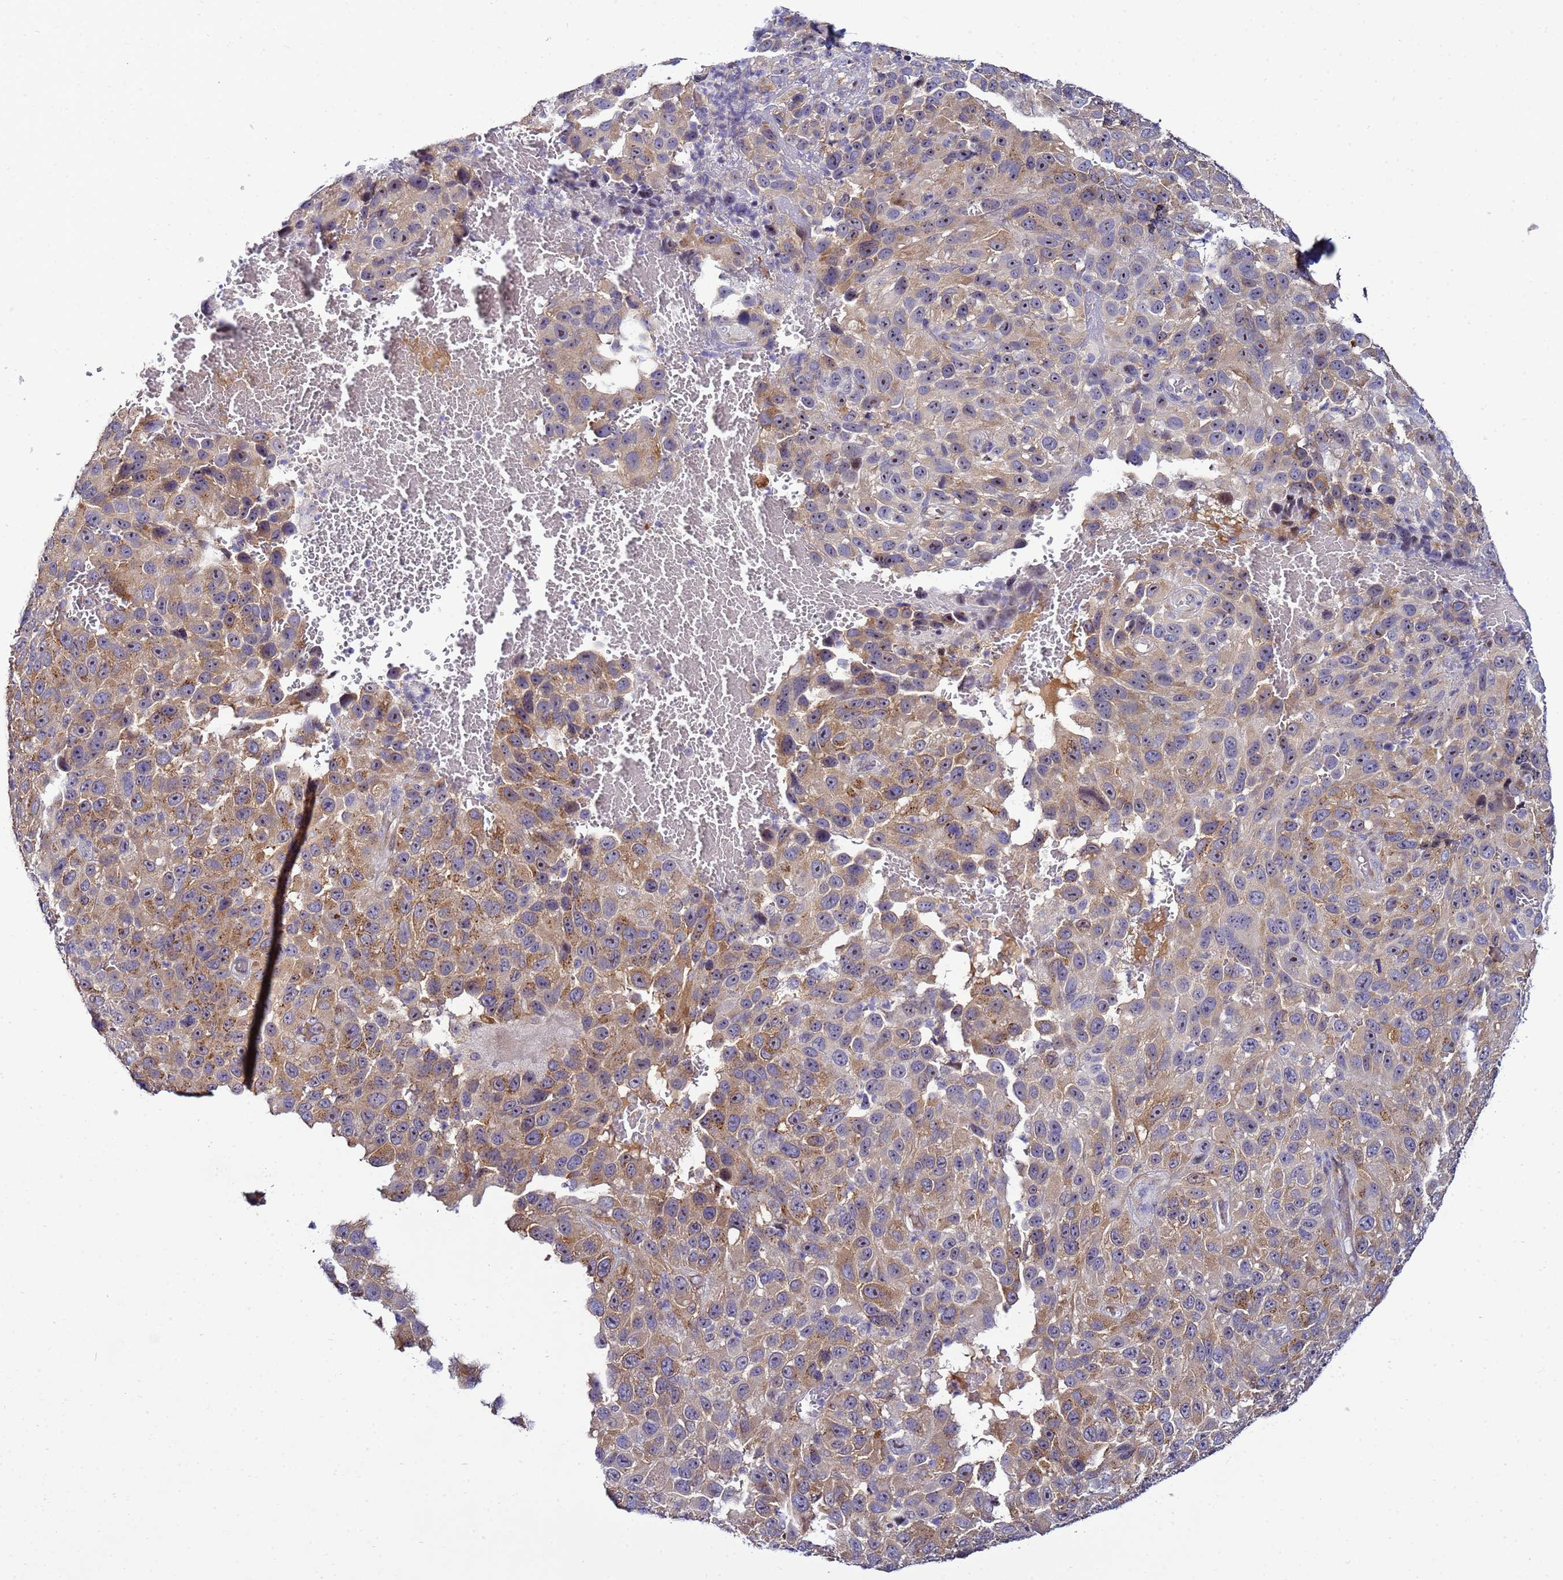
{"staining": {"intensity": "moderate", "quantity": ">75%", "location": "cytoplasmic/membranous,nuclear"}, "tissue": "melanoma", "cell_type": "Tumor cells", "image_type": "cancer", "snomed": [{"axis": "morphology", "description": "Malignant melanoma, NOS"}, {"axis": "topography", "description": "Skin"}], "caption": "Approximately >75% of tumor cells in malignant melanoma show moderate cytoplasmic/membranous and nuclear protein positivity as visualized by brown immunohistochemical staining.", "gene": "NOL8", "patient": {"sex": "female", "age": 96}}